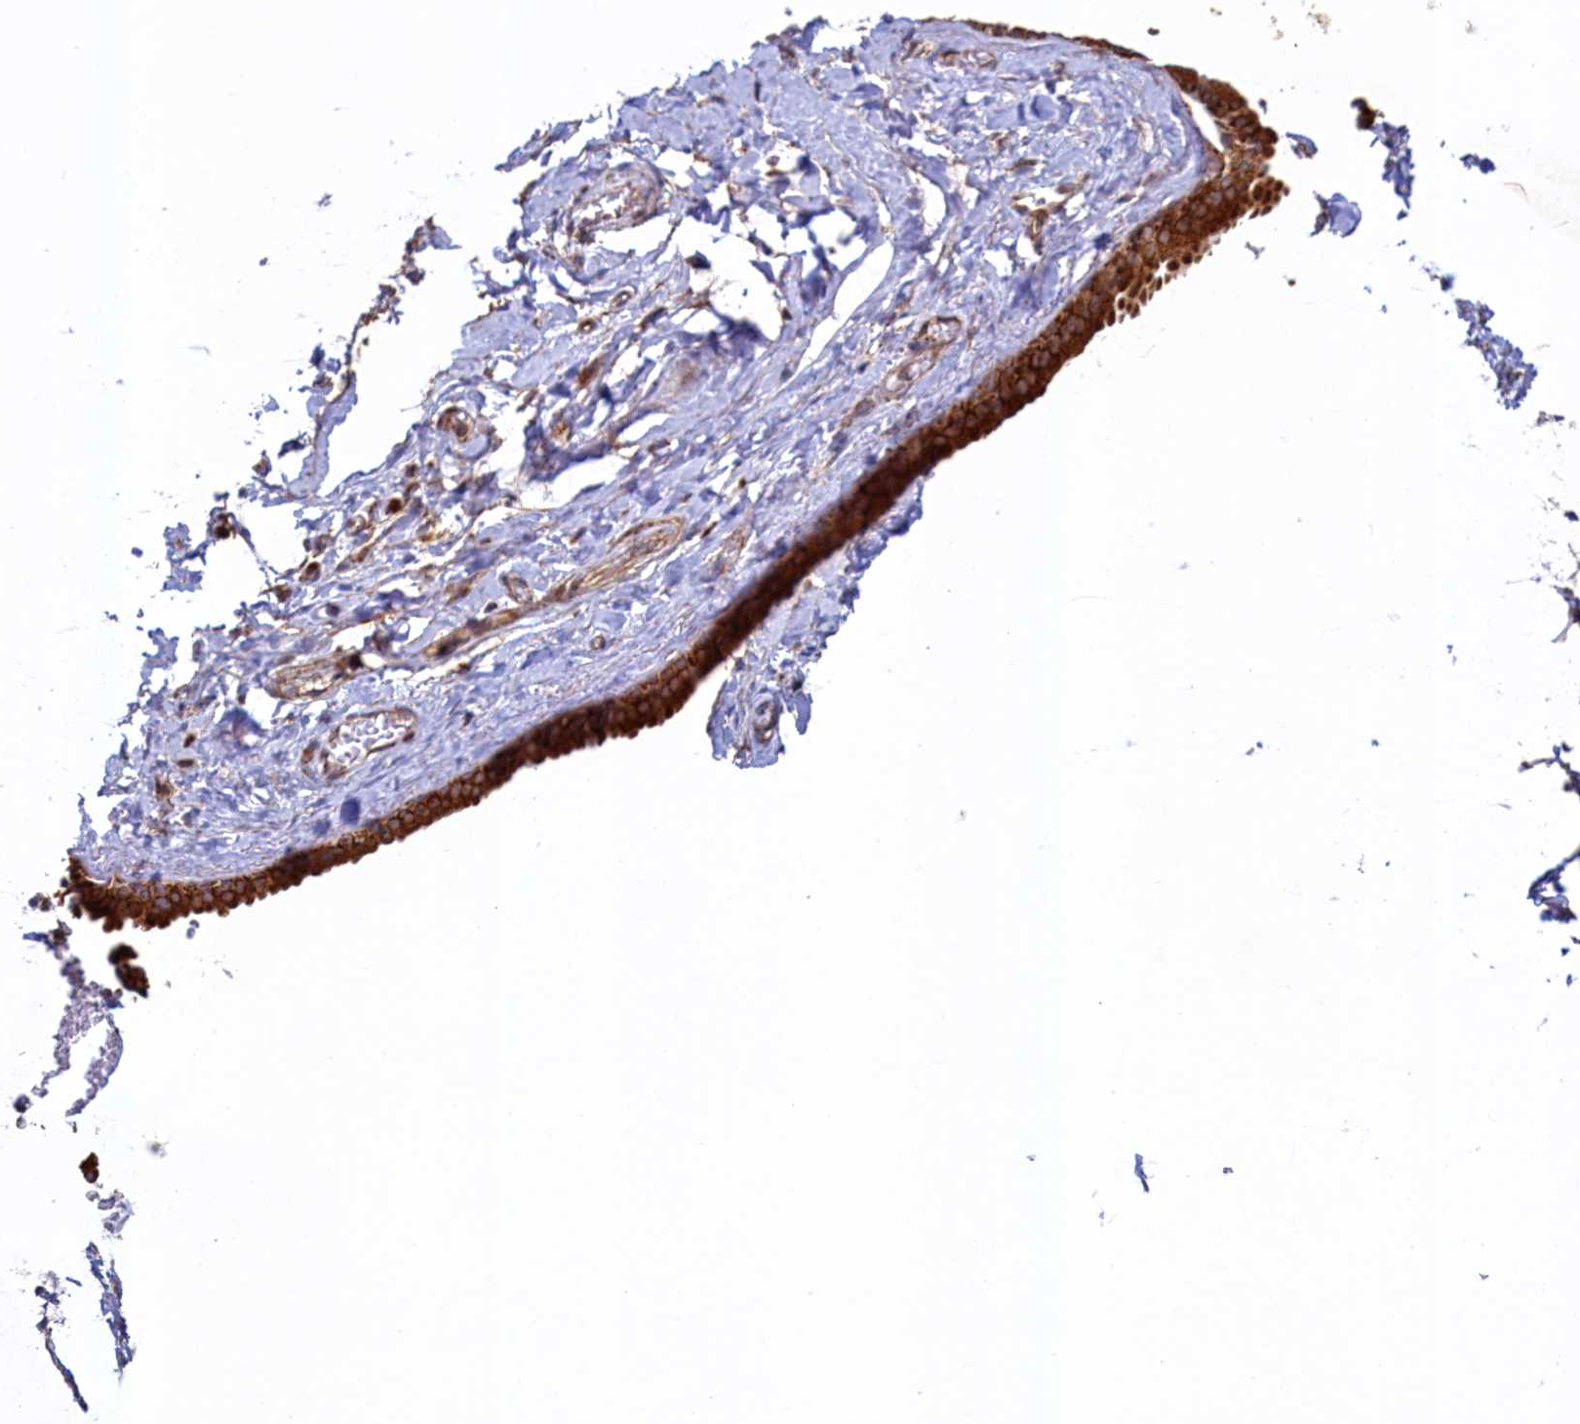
{"staining": {"intensity": "moderate", "quantity": "<25%", "location": "cytoplasmic/membranous"}, "tissue": "adipose tissue", "cell_type": "Adipocytes", "image_type": "normal", "snomed": [{"axis": "morphology", "description": "Normal tissue, NOS"}, {"axis": "topography", "description": "Salivary gland"}, {"axis": "topography", "description": "Peripheral nerve tissue"}], "caption": "Normal adipose tissue shows moderate cytoplasmic/membranous expression in about <25% of adipocytes, visualized by immunohistochemistry.", "gene": "UBE3B", "patient": {"sex": "male", "age": 62}}